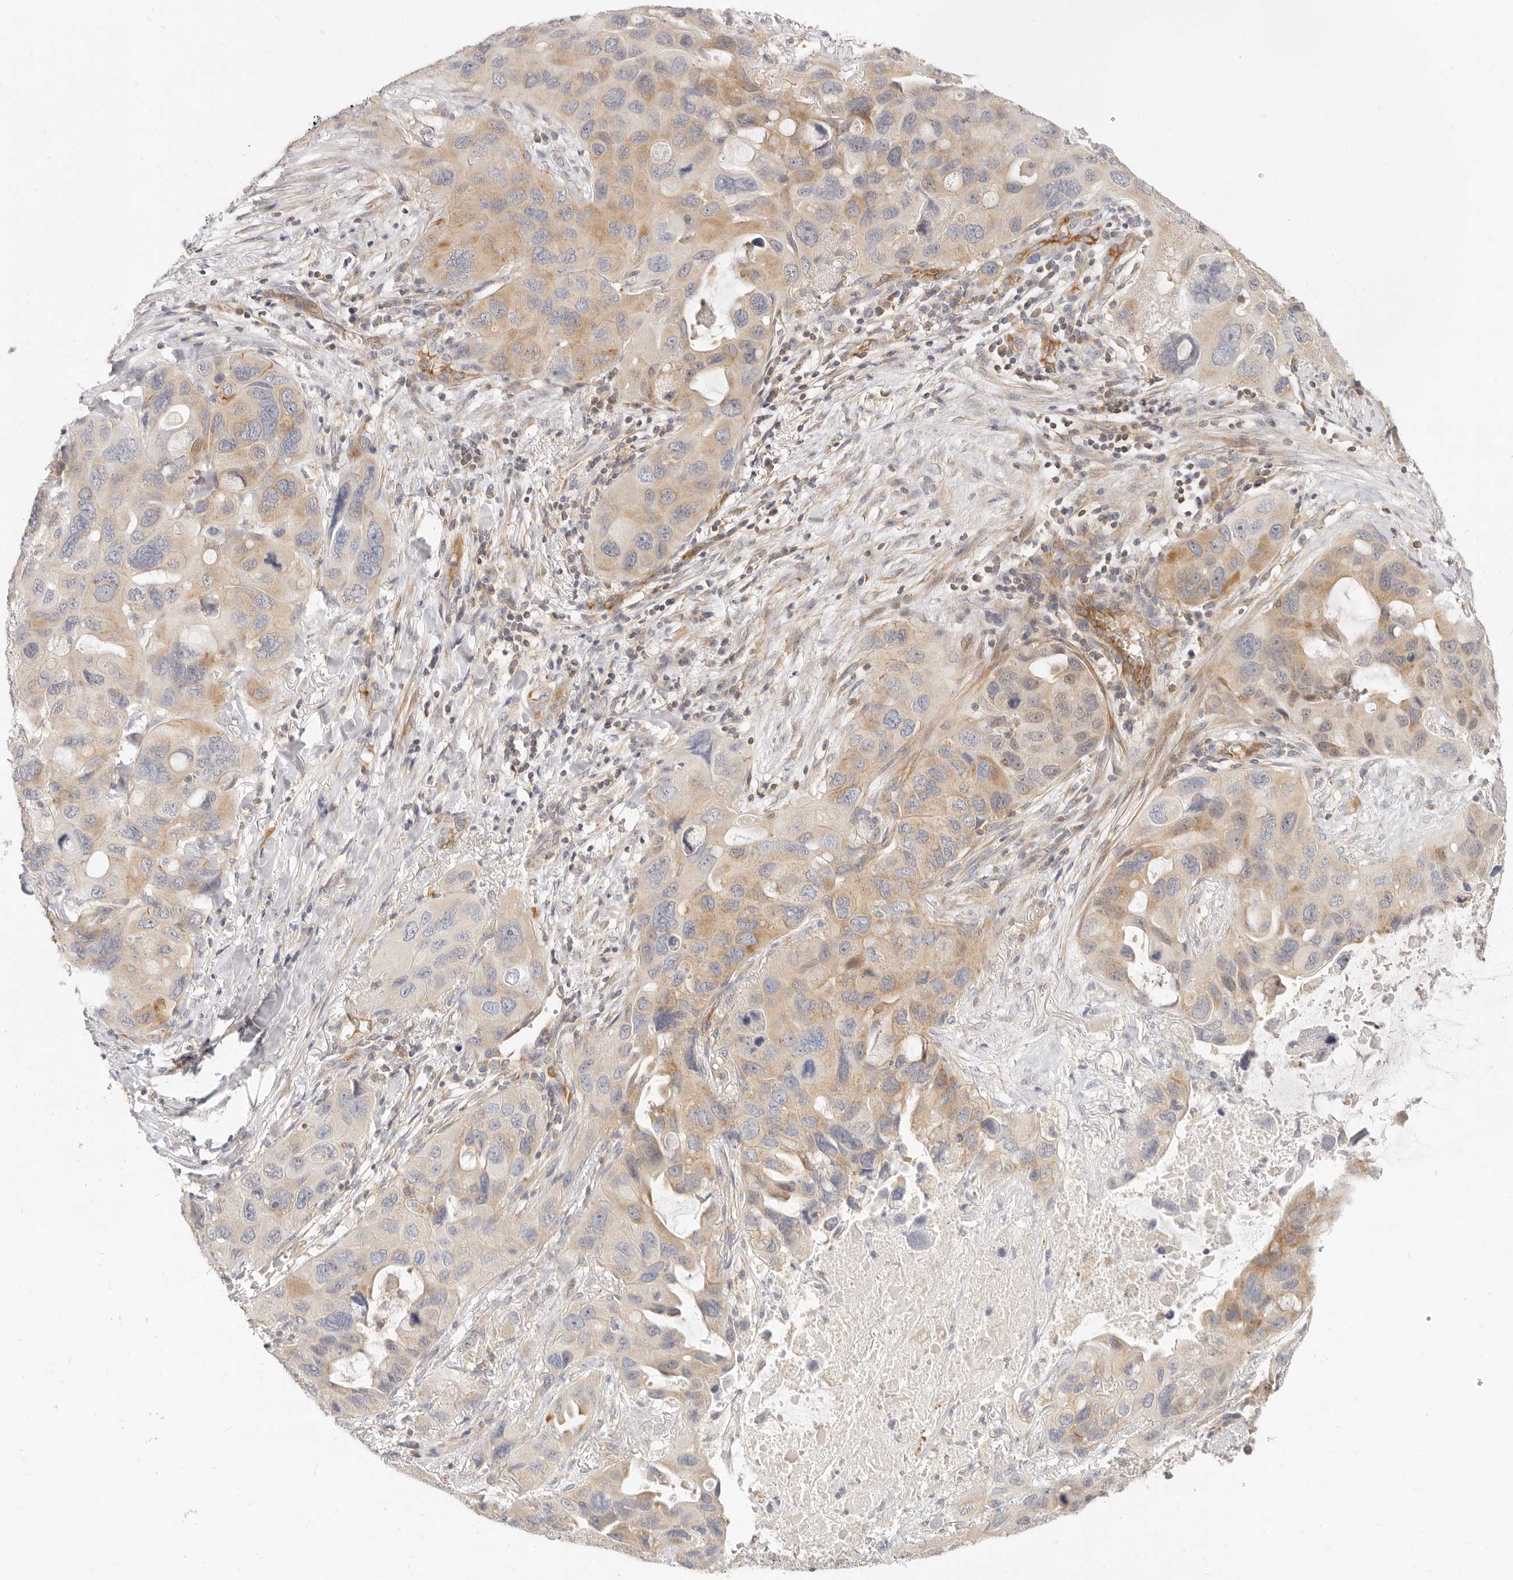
{"staining": {"intensity": "moderate", "quantity": "<25%", "location": "cytoplasmic/membranous"}, "tissue": "lung cancer", "cell_type": "Tumor cells", "image_type": "cancer", "snomed": [{"axis": "morphology", "description": "Squamous cell carcinoma, NOS"}, {"axis": "topography", "description": "Lung"}], "caption": "An image of lung cancer (squamous cell carcinoma) stained for a protein shows moderate cytoplasmic/membranous brown staining in tumor cells.", "gene": "LTB4R2", "patient": {"sex": "female", "age": 73}}